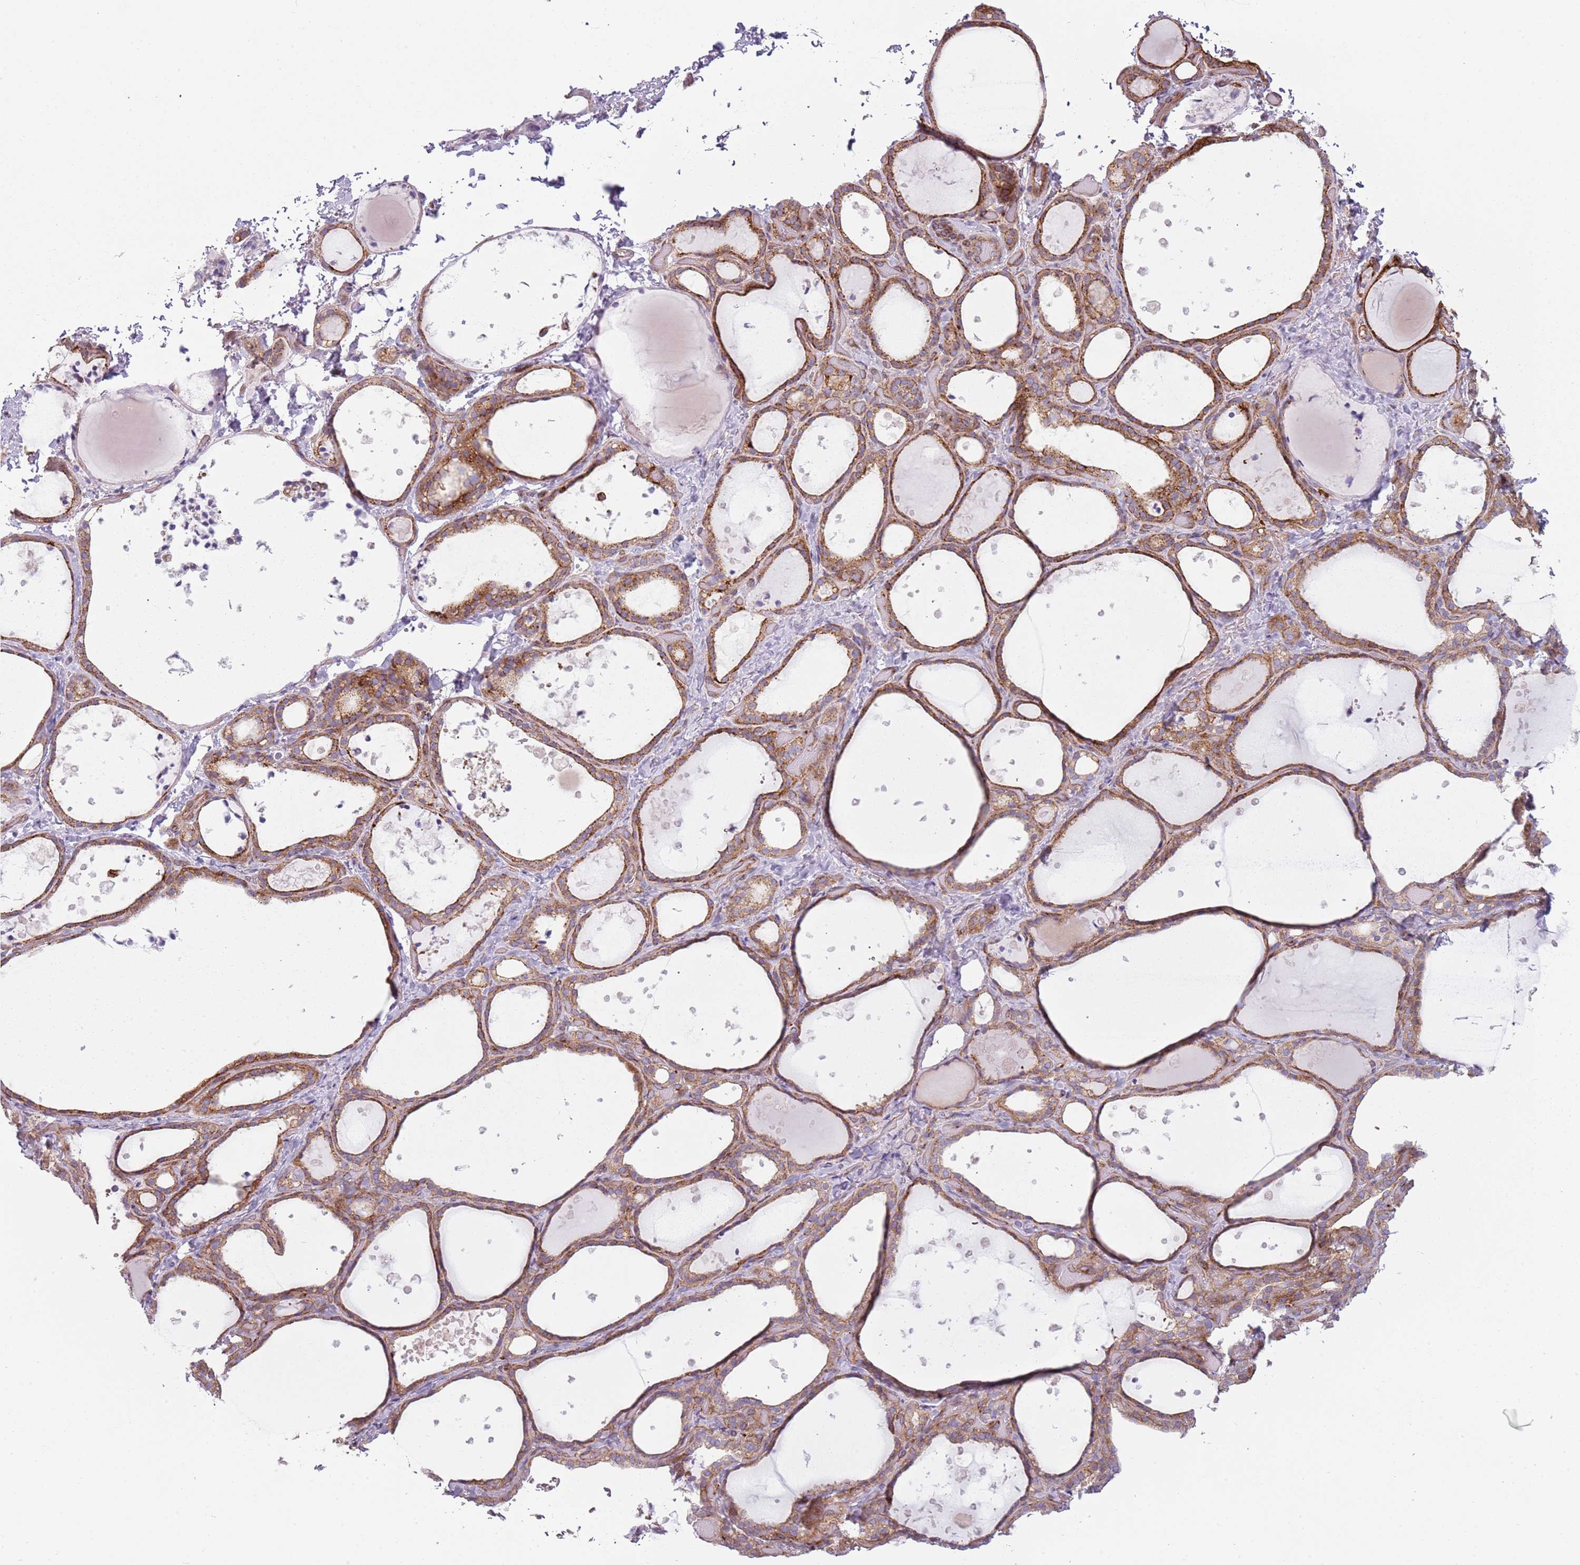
{"staining": {"intensity": "moderate", "quantity": ">75%", "location": "cytoplasmic/membranous"}, "tissue": "thyroid gland", "cell_type": "Glandular cells", "image_type": "normal", "snomed": [{"axis": "morphology", "description": "Normal tissue, NOS"}, {"axis": "topography", "description": "Thyroid gland"}], "caption": "A brown stain labels moderate cytoplasmic/membranous positivity of a protein in glandular cells of benign human thyroid gland.", "gene": "SNX1", "patient": {"sex": "female", "age": 44}}